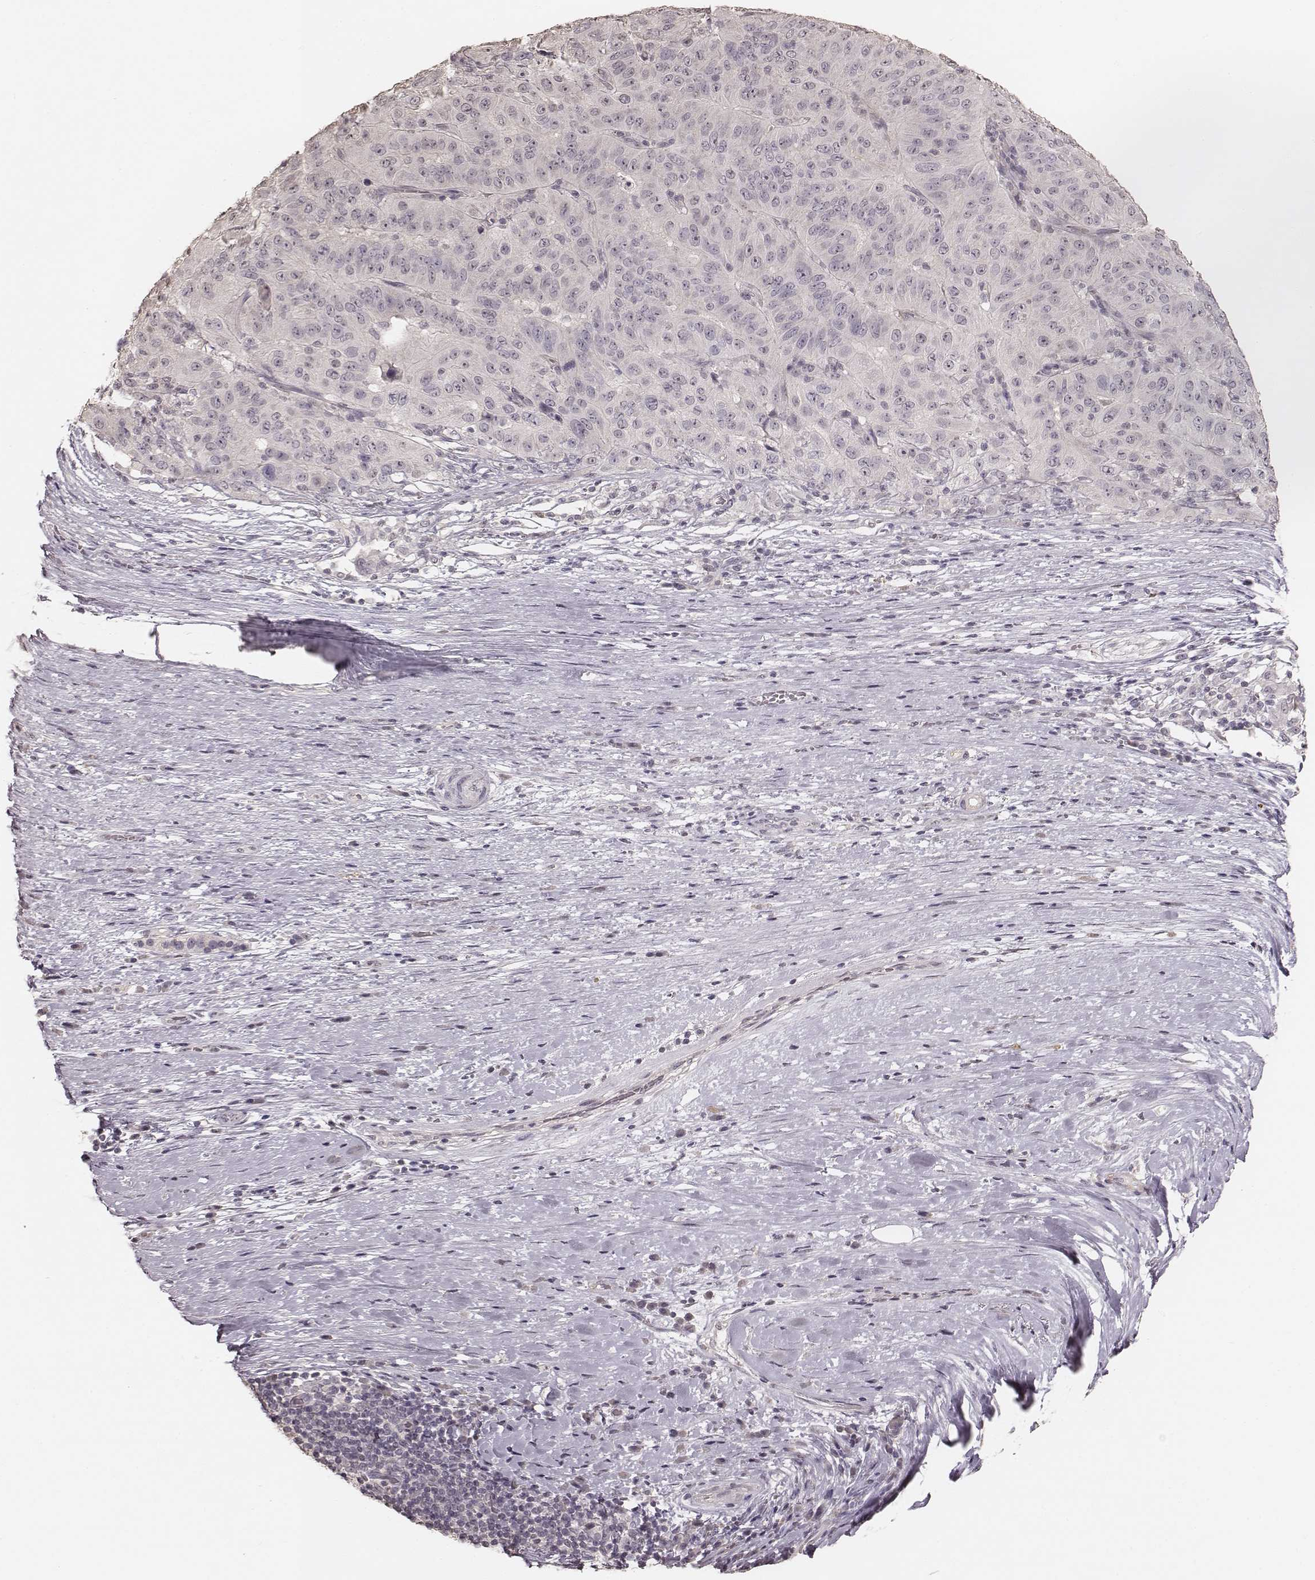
{"staining": {"intensity": "negative", "quantity": "none", "location": "none"}, "tissue": "pancreatic cancer", "cell_type": "Tumor cells", "image_type": "cancer", "snomed": [{"axis": "morphology", "description": "Adenocarcinoma, NOS"}, {"axis": "topography", "description": "Pancreas"}], "caption": "The immunohistochemistry image has no significant expression in tumor cells of pancreatic adenocarcinoma tissue.", "gene": "LY6K", "patient": {"sex": "male", "age": 63}}